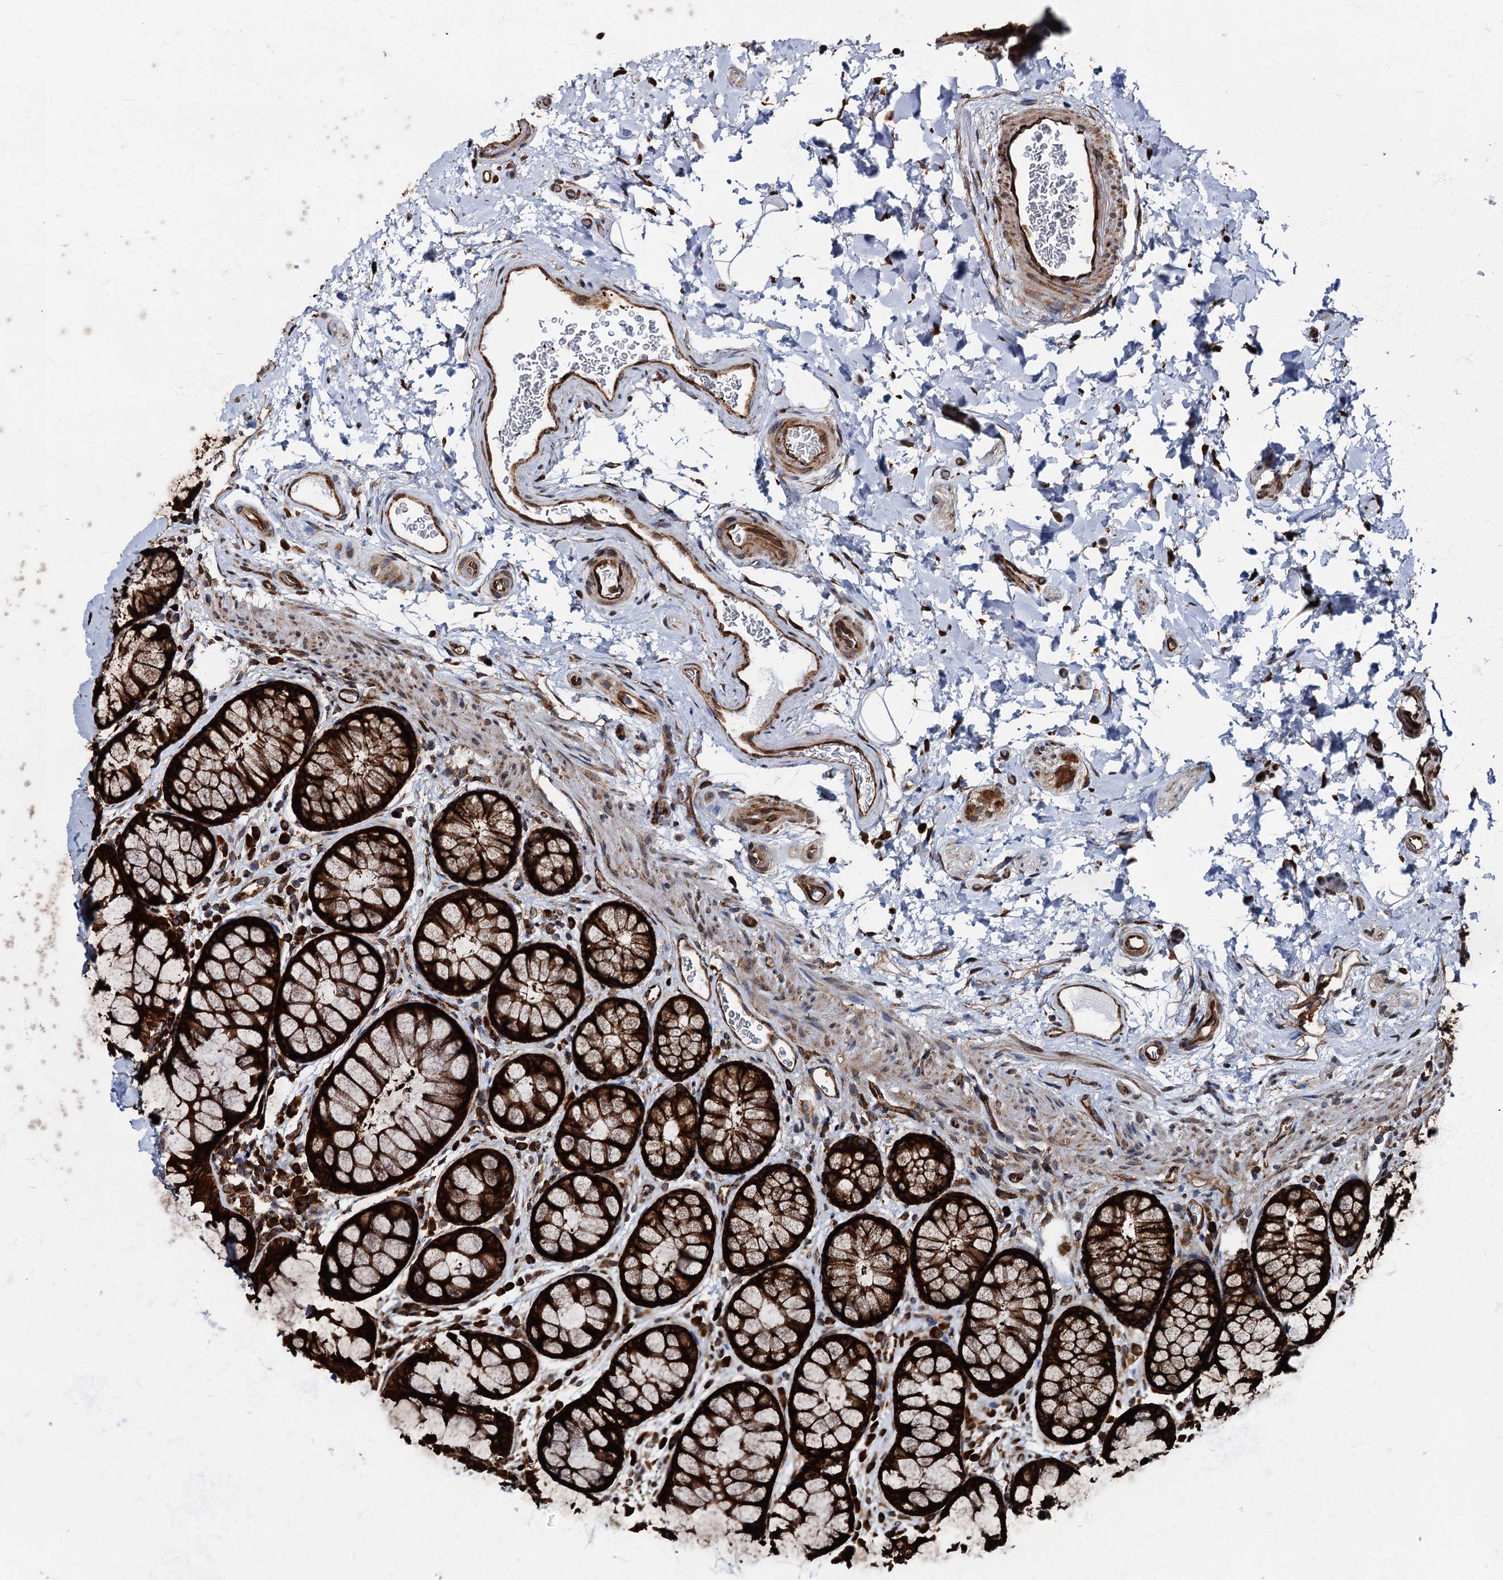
{"staining": {"intensity": "moderate", "quantity": ">75%", "location": "cytoplasmic/membranous"}, "tissue": "colon", "cell_type": "Endothelial cells", "image_type": "normal", "snomed": [{"axis": "morphology", "description": "Normal tissue, NOS"}, {"axis": "topography", "description": "Colon"}], "caption": "Immunohistochemistry image of normal colon: colon stained using IHC shows medium levels of moderate protein expression localized specifically in the cytoplasmic/membranous of endothelial cells, appearing as a cytoplasmic/membranous brown color.", "gene": "ATP2C1", "patient": {"sex": "female", "age": 82}}